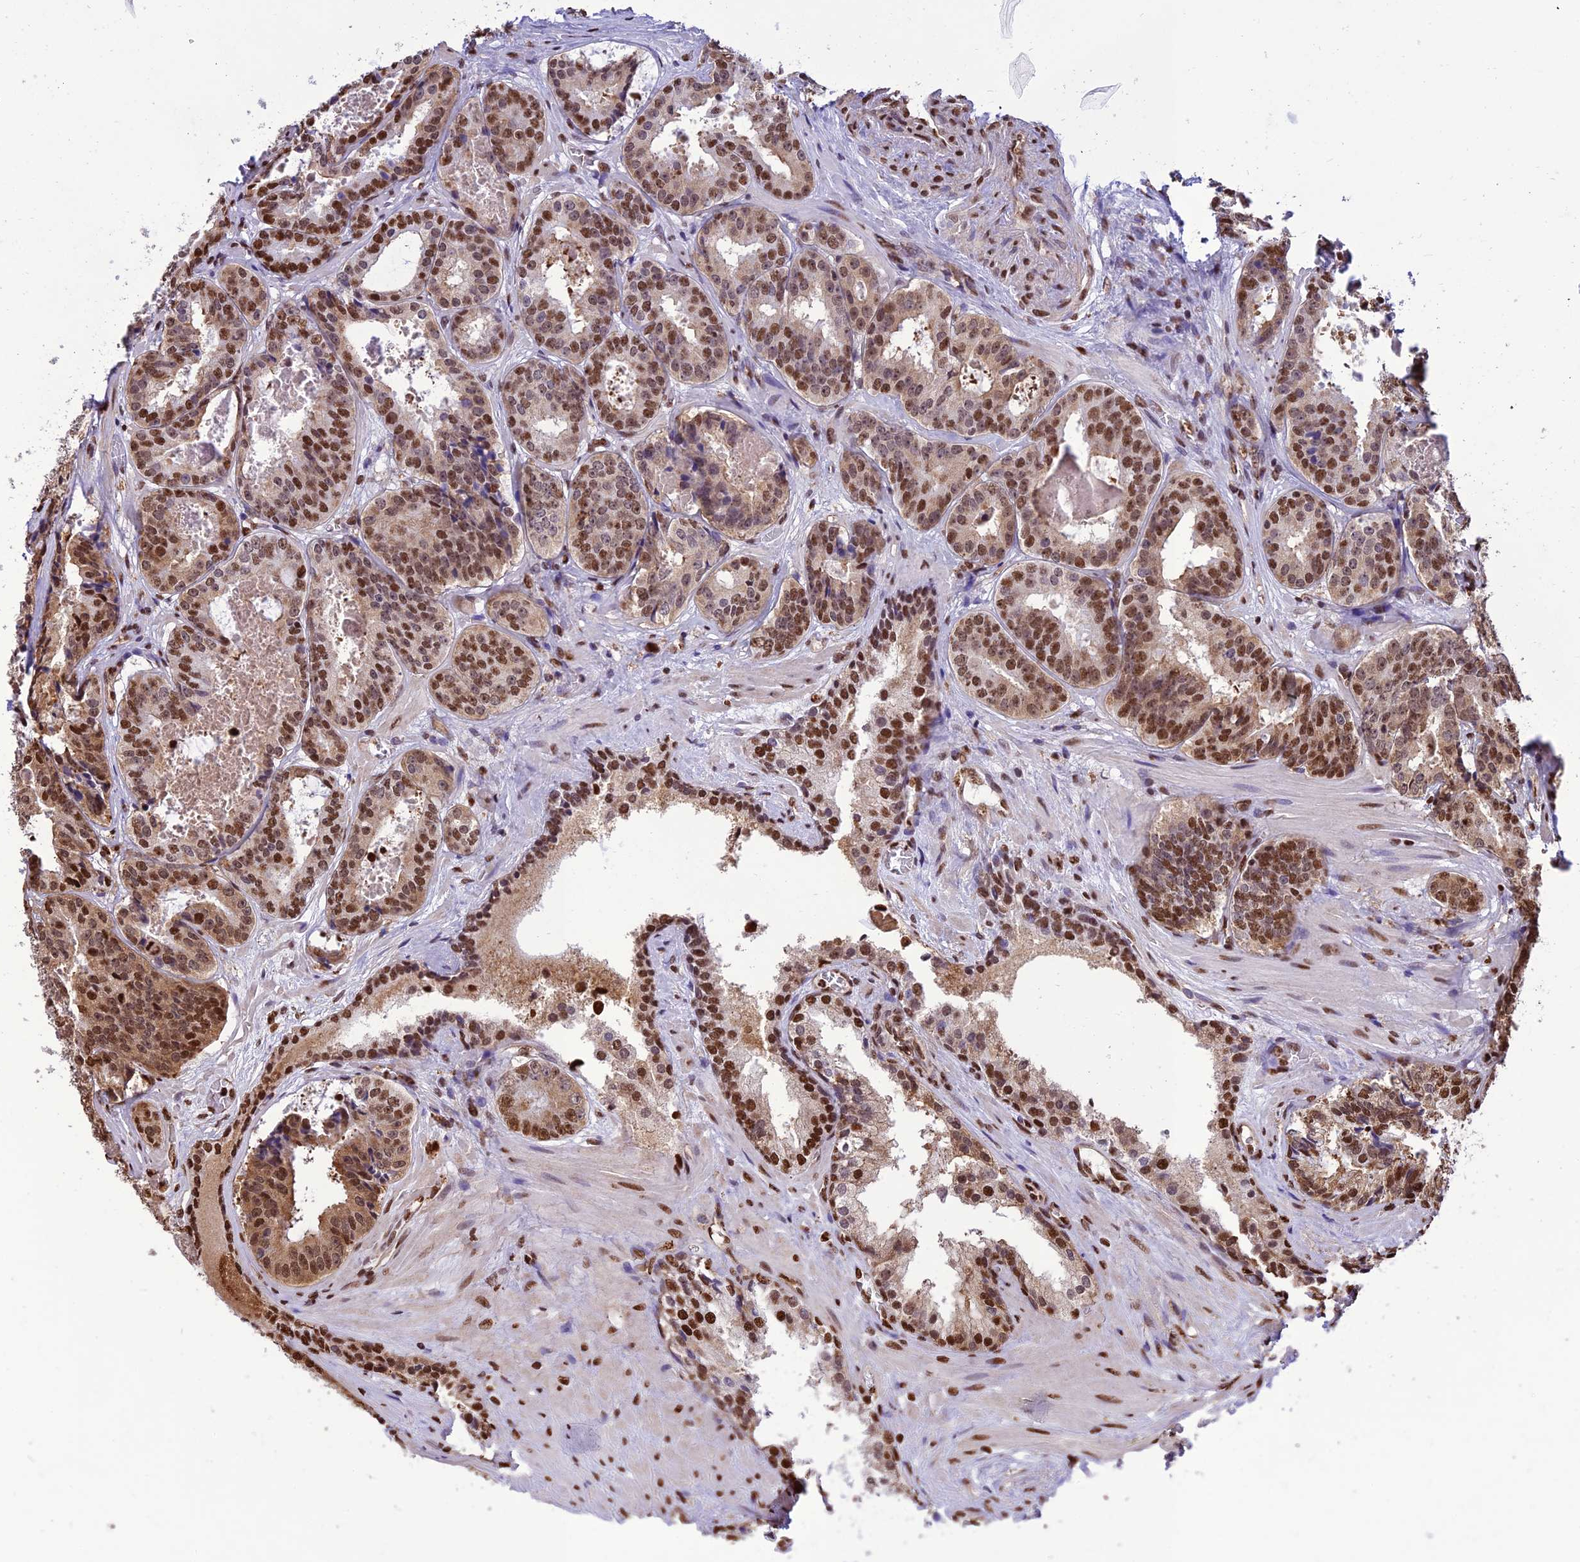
{"staining": {"intensity": "strong", "quantity": ">75%", "location": "nuclear"}, "tissue": "prostate cancer", "cell_type": "Tumor cells", "image_type": "cancer", "snomed": [{"axis": "morphology", "description": "Adenocarcinoma, High grade"}, {"axis": "topography", "description": "Prostate"}], "caption": "Human high-grade adenocarcinoma (prostate) stained with a brown dye demonstrates strong nuclear positive expression in about >75% of tumor cells.", "gene": "INO80E", "patient": {"sex": "male", "age": 57}}